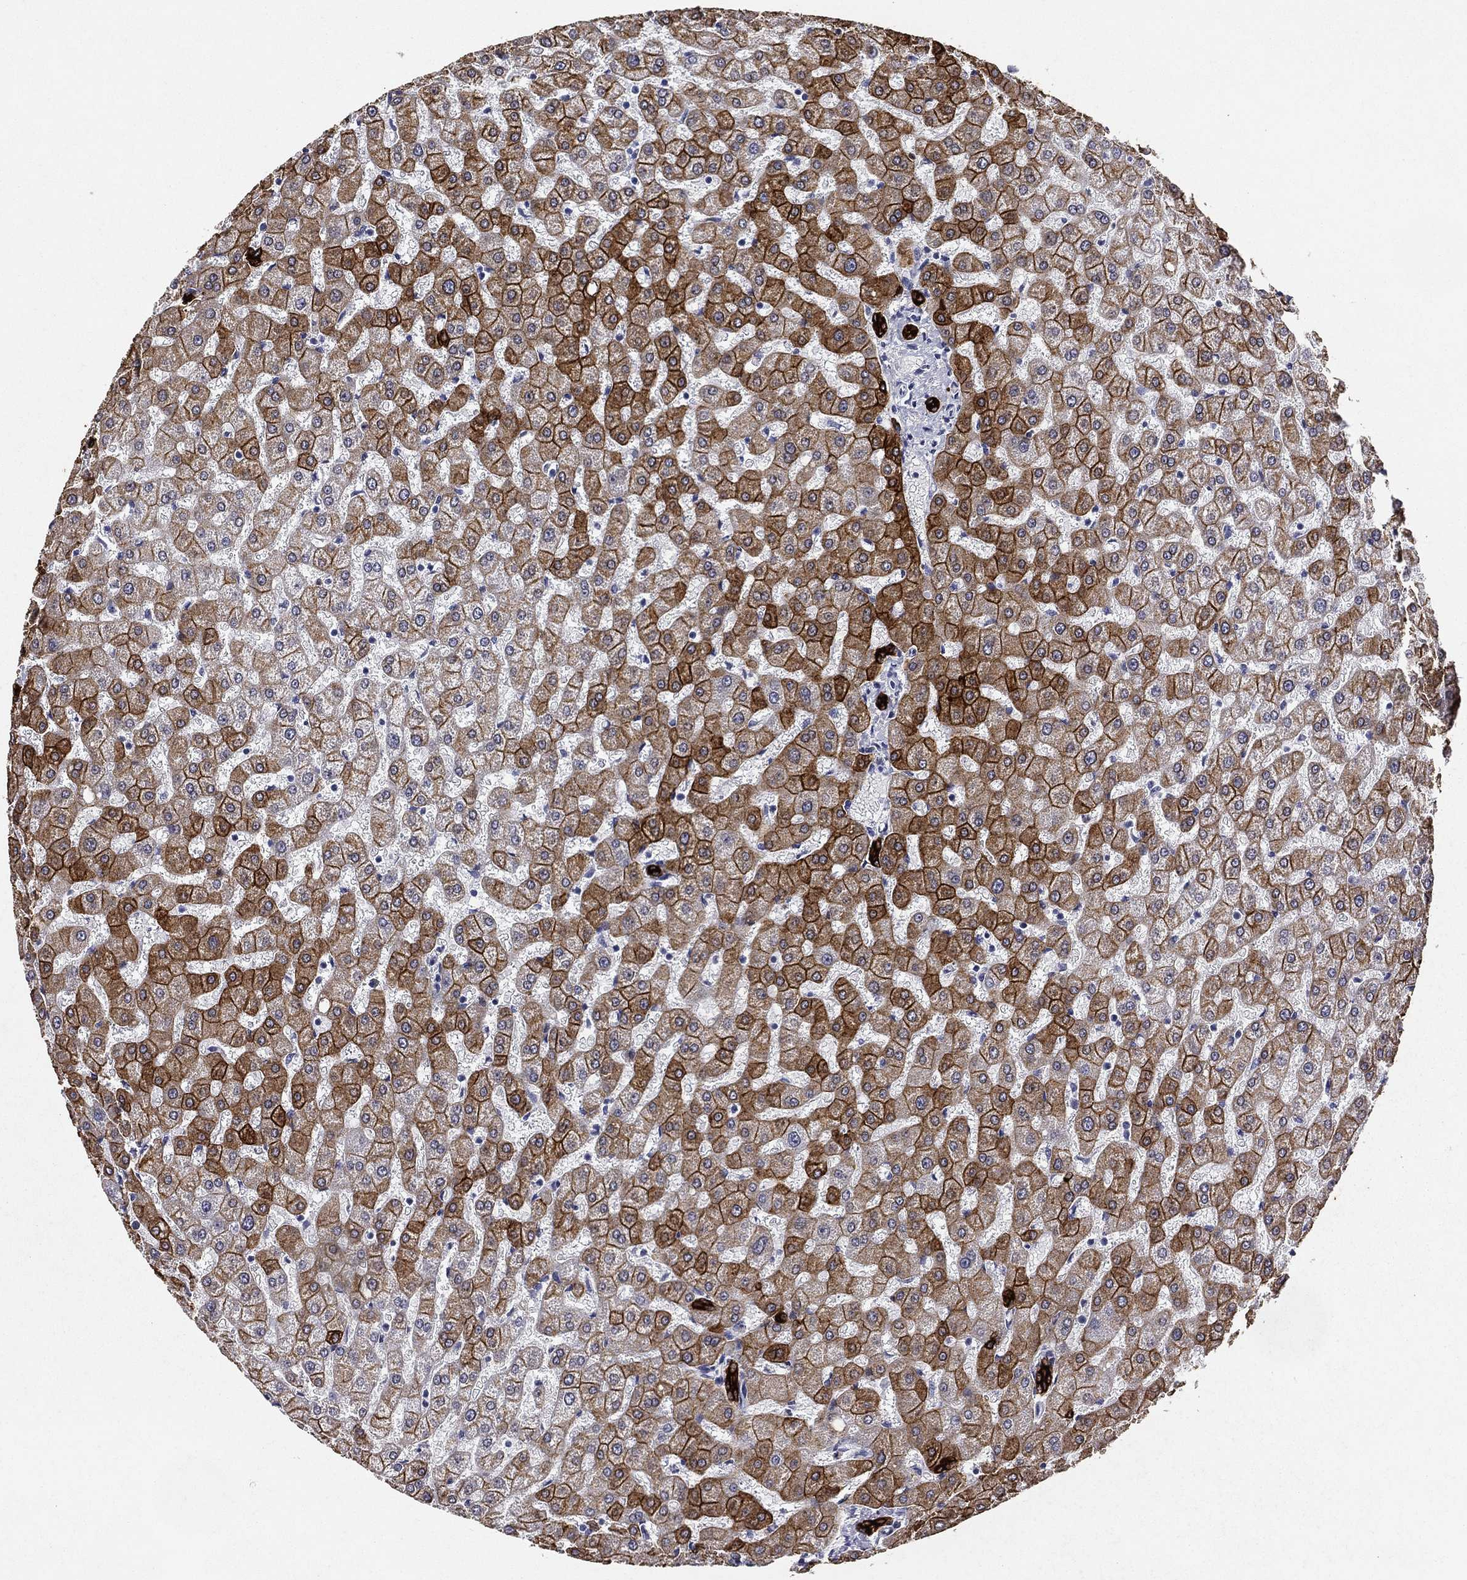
{"staining": {"intensity": "strong", "quantity": ">75%", "location": "cytoplasmic/membranous"}, "tissue": "liver", "cell_type": "Cholangiocytes", "image_type": "normal", "snomed": [{"axis": "morphology", "description": "Normal tissue, NOS"}, {"axis": "topography", "description": "Liver"}], "caption": "Liver stained with IHC reveals strong cytoplasmic/membranous staining in approximately >75% of cholangiocytes.", "gene": "KRT7", "patient": {"sex": "female", "age": 50}}